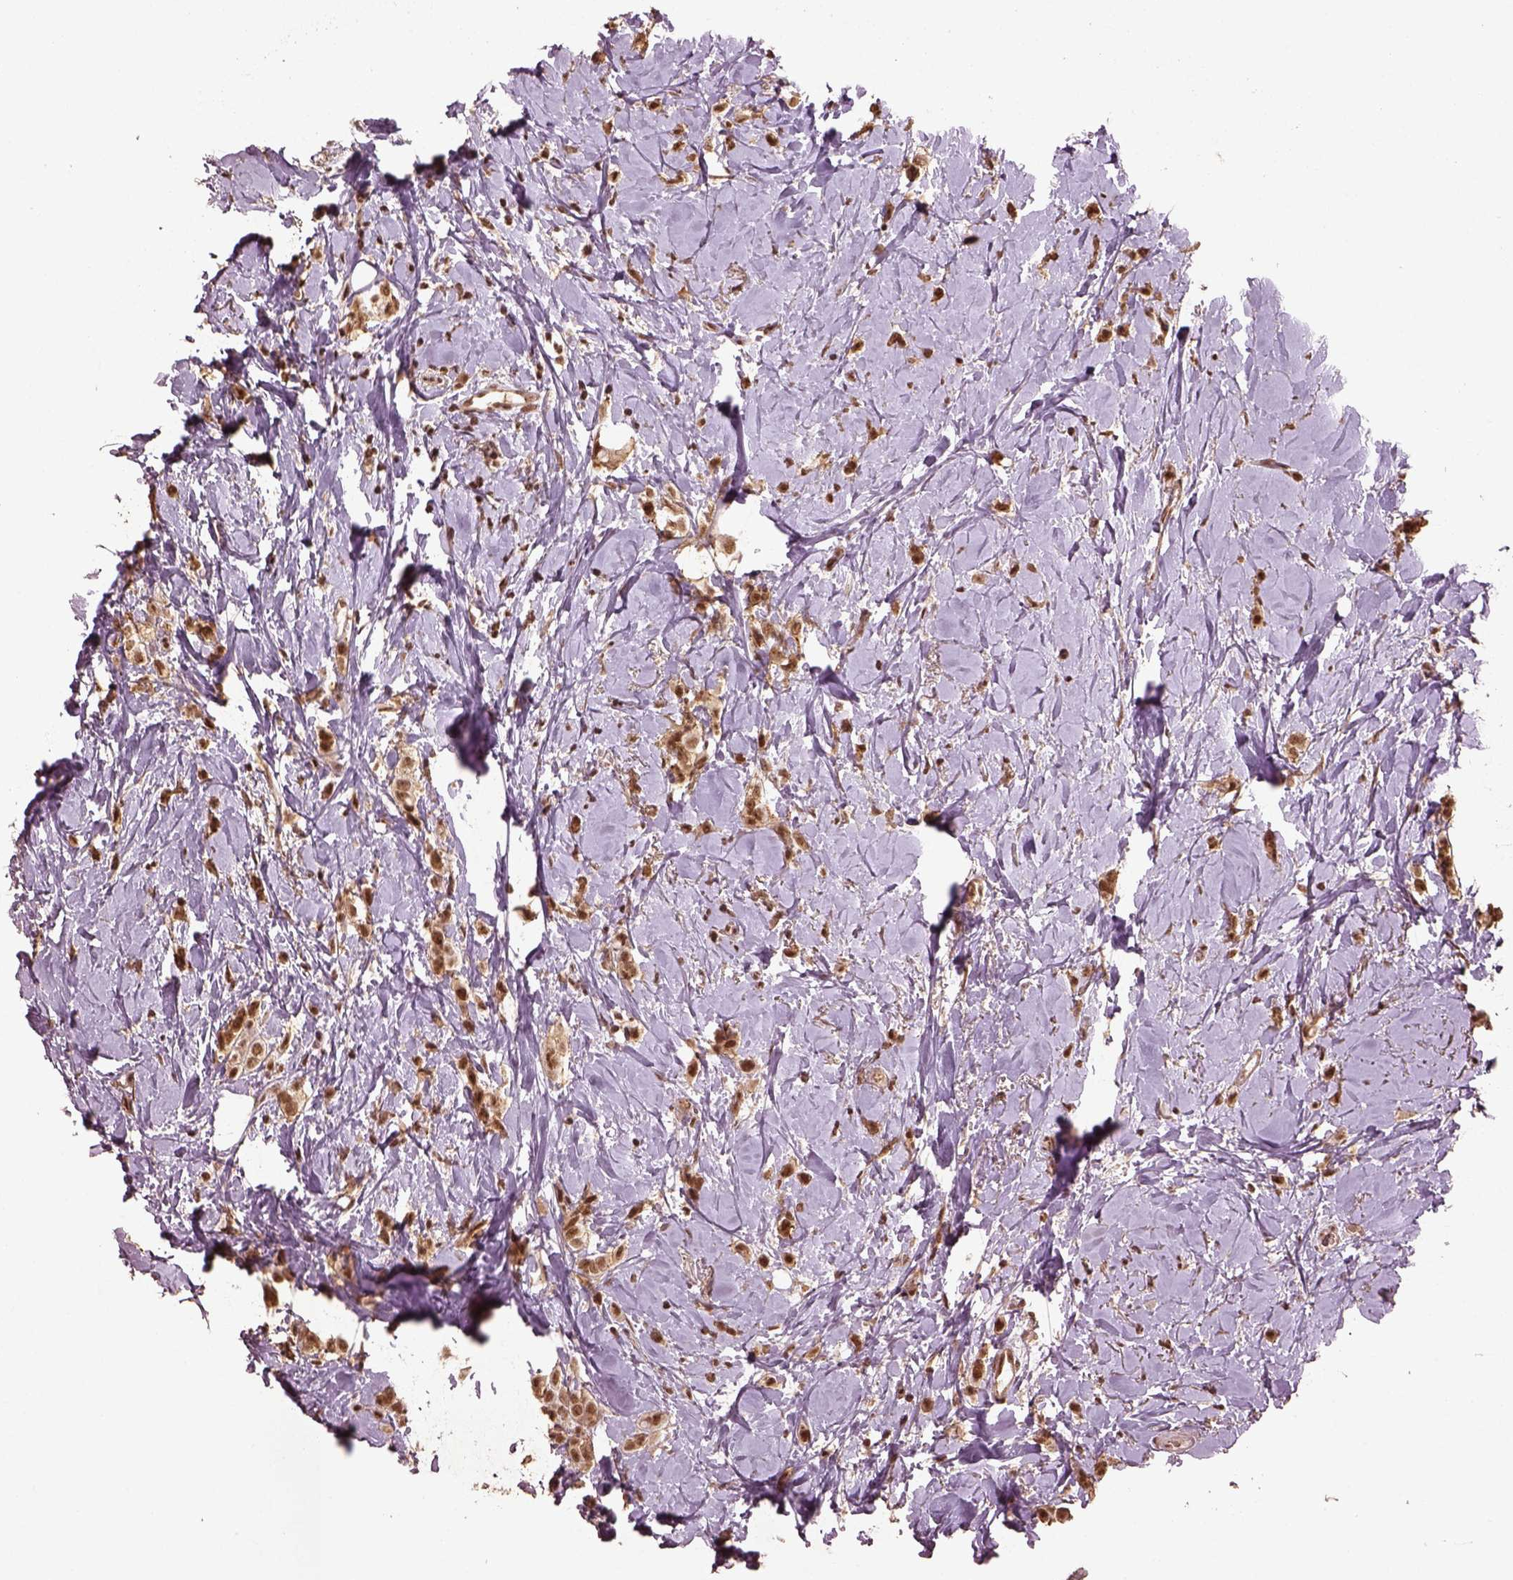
{"staining": {"intensity": "strong", "quantity": ">75%", "location": "nuclear"}, "tissue": "breast cancer", "cell_type": "Tumor cells", "image_type": "cancer", "snomed": [{"axis": "morphology", "description": "Lobular carcinoma"}, {"axis": "topography", "description": "Breast"}], "caption": "Strong nuclear expression for a protein is seen in about >75% of tumor cells of breast cancer (lobular carcinoma) using IHC.", "gene": "BRD9", "patient": {"sex": "female", "age": 66}}